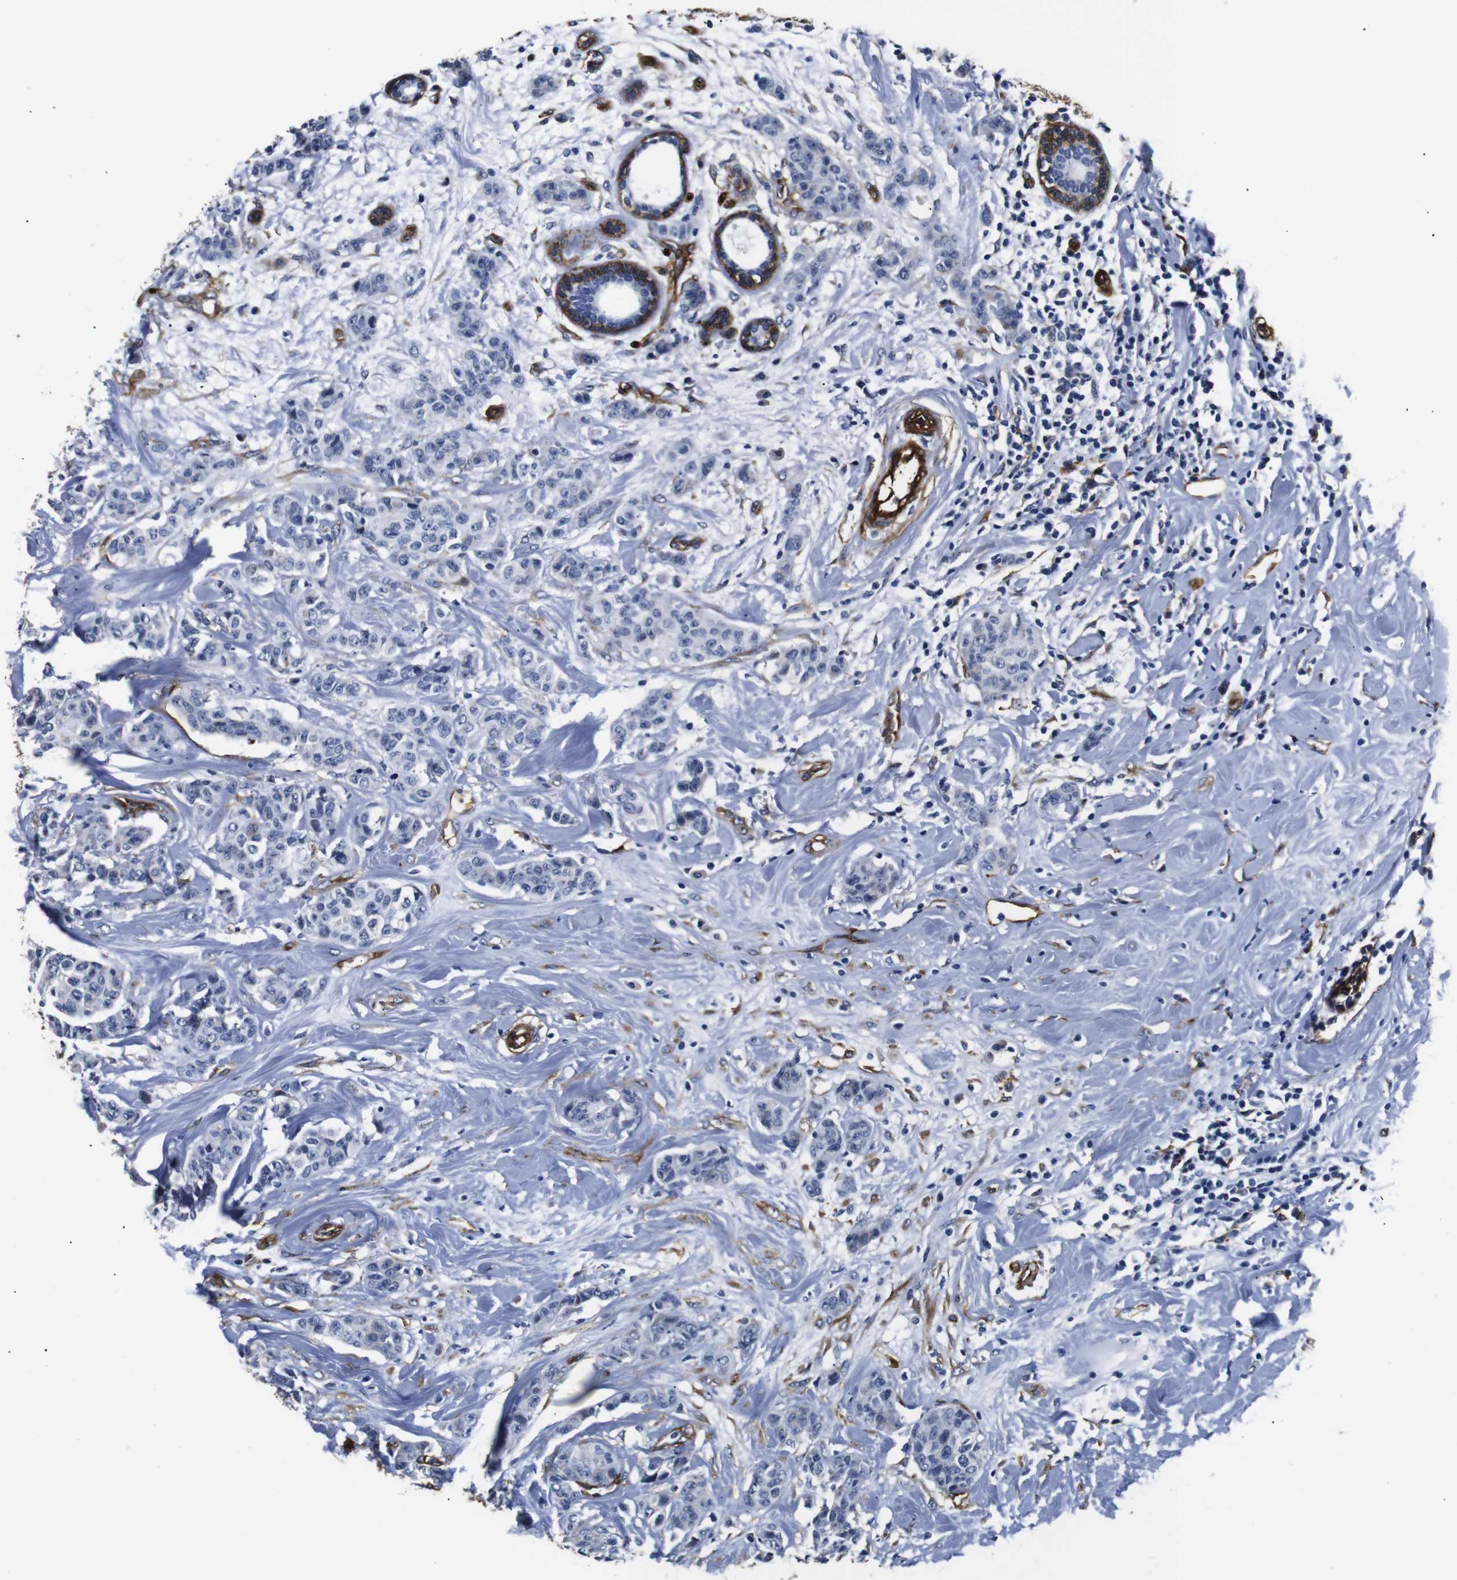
{"staining": {"intensity": "negative", "quantity": "none", "location": "none"}, "tissue": "breast cancer", "cell_type": "Tumor cells", "image_type": "cancer", "snomed": [{"axis": "morphology", "description": "Normal tissue, NOS"}, {"axis": "morphology", "description": "Duct carcinoma"}, {"axis": "topography", "description": "Breast"}], "caption": "There is no significant staining in tumor cells of breast intraductal carcinoma.", "gene": "CAV2", "patient": {"sex": "female", "age": 40}}